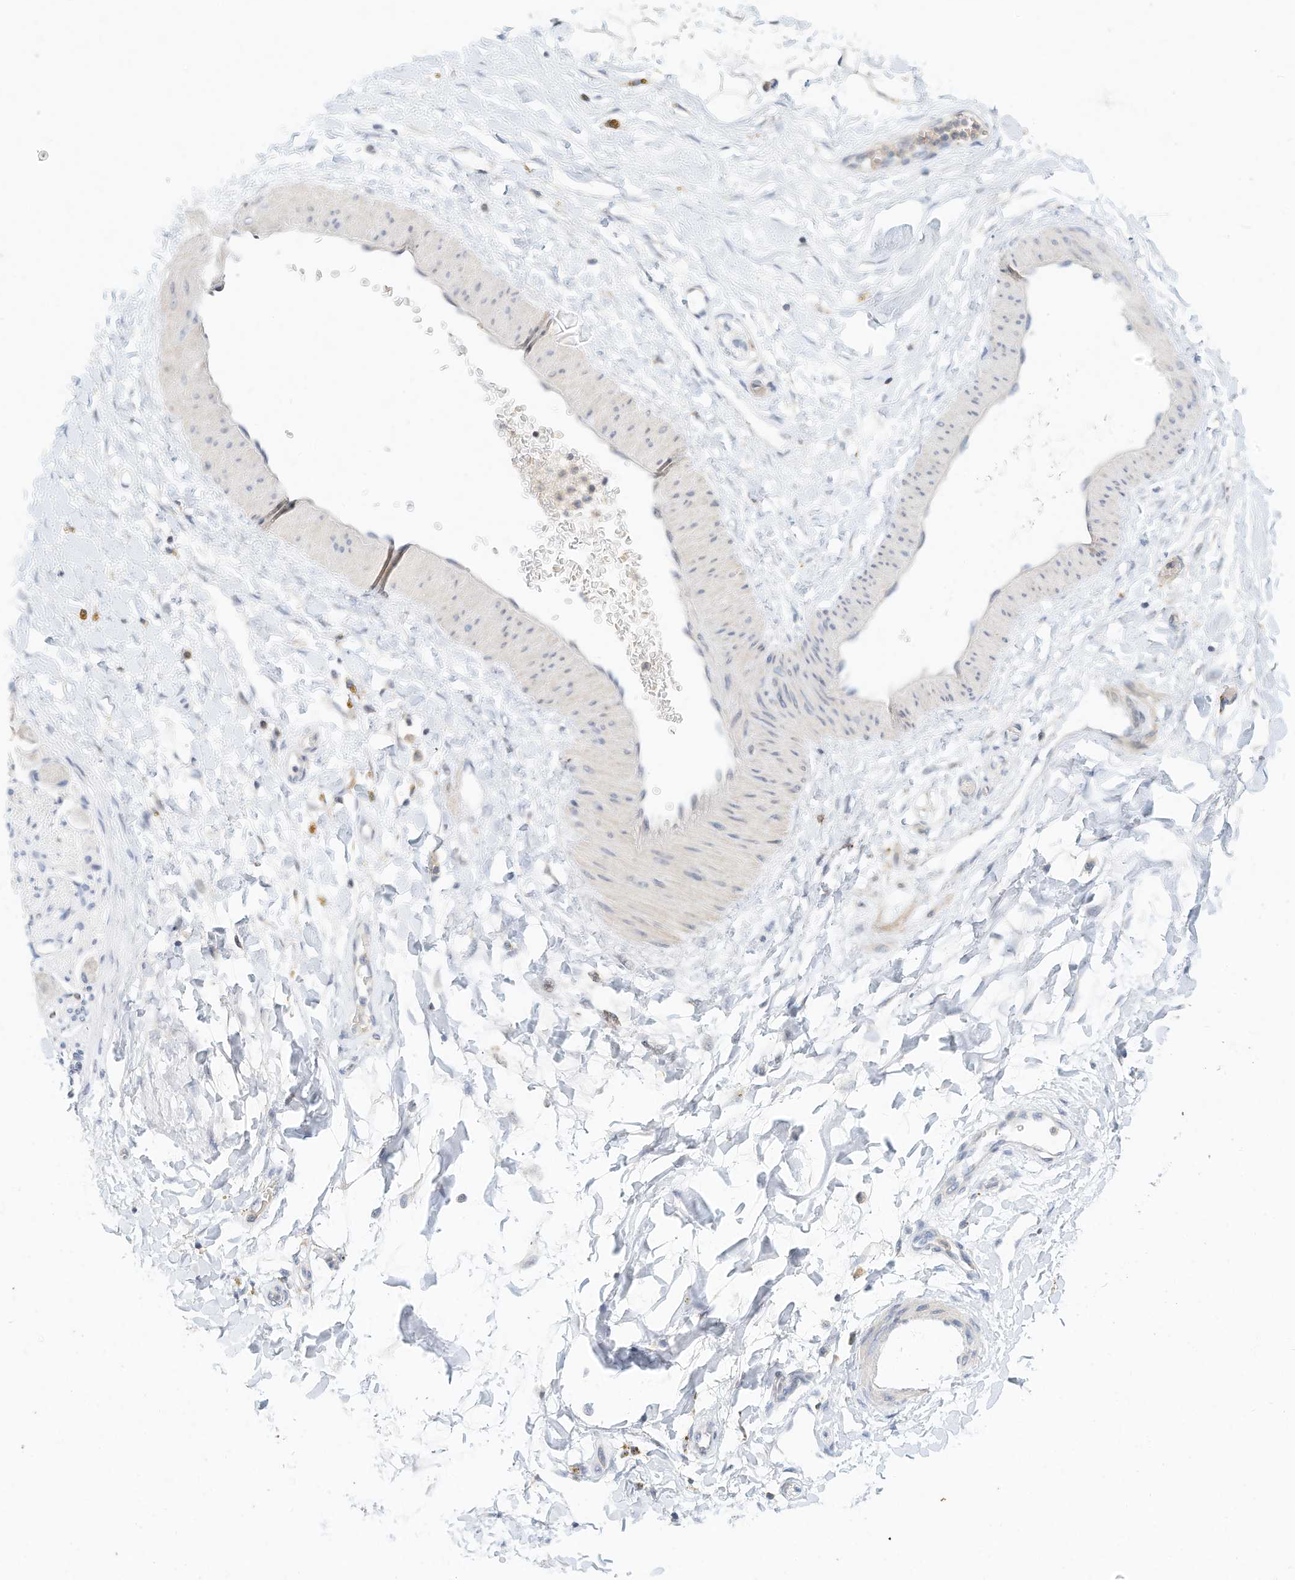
{"staining": {"intensity": "negative", "quantity": "none", "location": "none"}, "tissue": "adipose tissue", "cell_type": "Adipocytes", "image_type": "normal", "snomed": [{"axis": "morphology", "description": "Normal tissue, NOS"}, {"axis": "topography", "description": "Kidney"}, {"axis": "topography", "description": "Peripheral nerve tissue"}], "caption": "Immunohistochemical staining of normal adipose tissue reveals no significant positivity in adipocytes. The staining is performed using DAB (3,3'-diaminobenzidine) brown chromogen with nuclei counter-stained in using hematoxylin.", "gene": "MICAL1", "patient": {"sex": "male", "age": 7}}